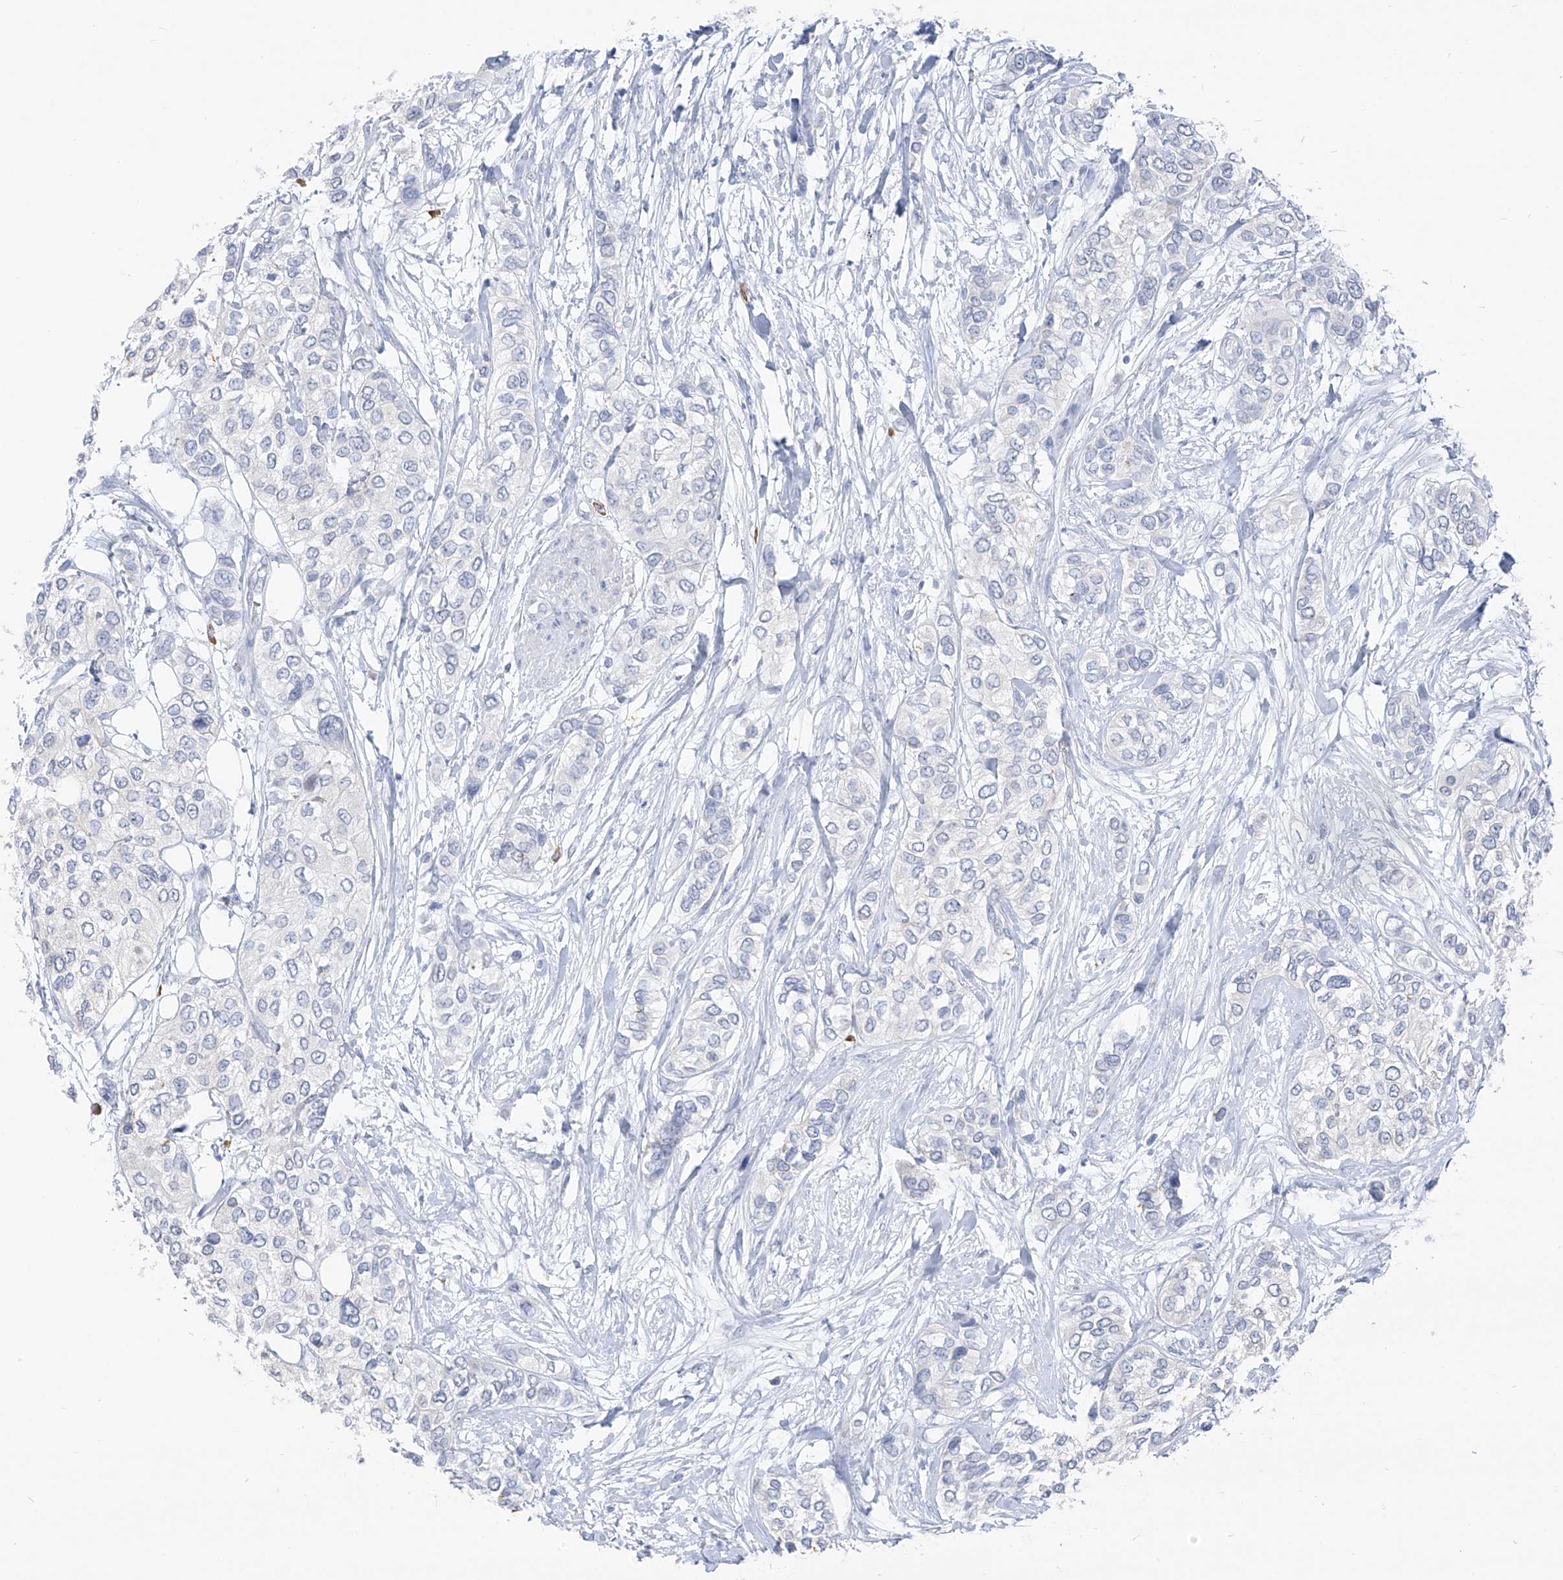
{"staining": {"intensity": "negative", "quantity": "none", "location": "none"}, "tissue": "urothelial cancer", "cell_type": "Tumor cells", "image_type": "cancer", "snomed": [{"axis": "morphology", "description": "Urothelial carcinoma, High grade"}, {"axis": "topography", "description": "Urinary bladder"}], "caption": "An immunohistochemistry (IHC) photomicrograph of high-grade urothelial carcinoma is shown. There is no staining in tumor cells of high-grade urothelial carcinoma.", "gene": "CX3CR1", "patient": {"sex": "female", "age": 56}}